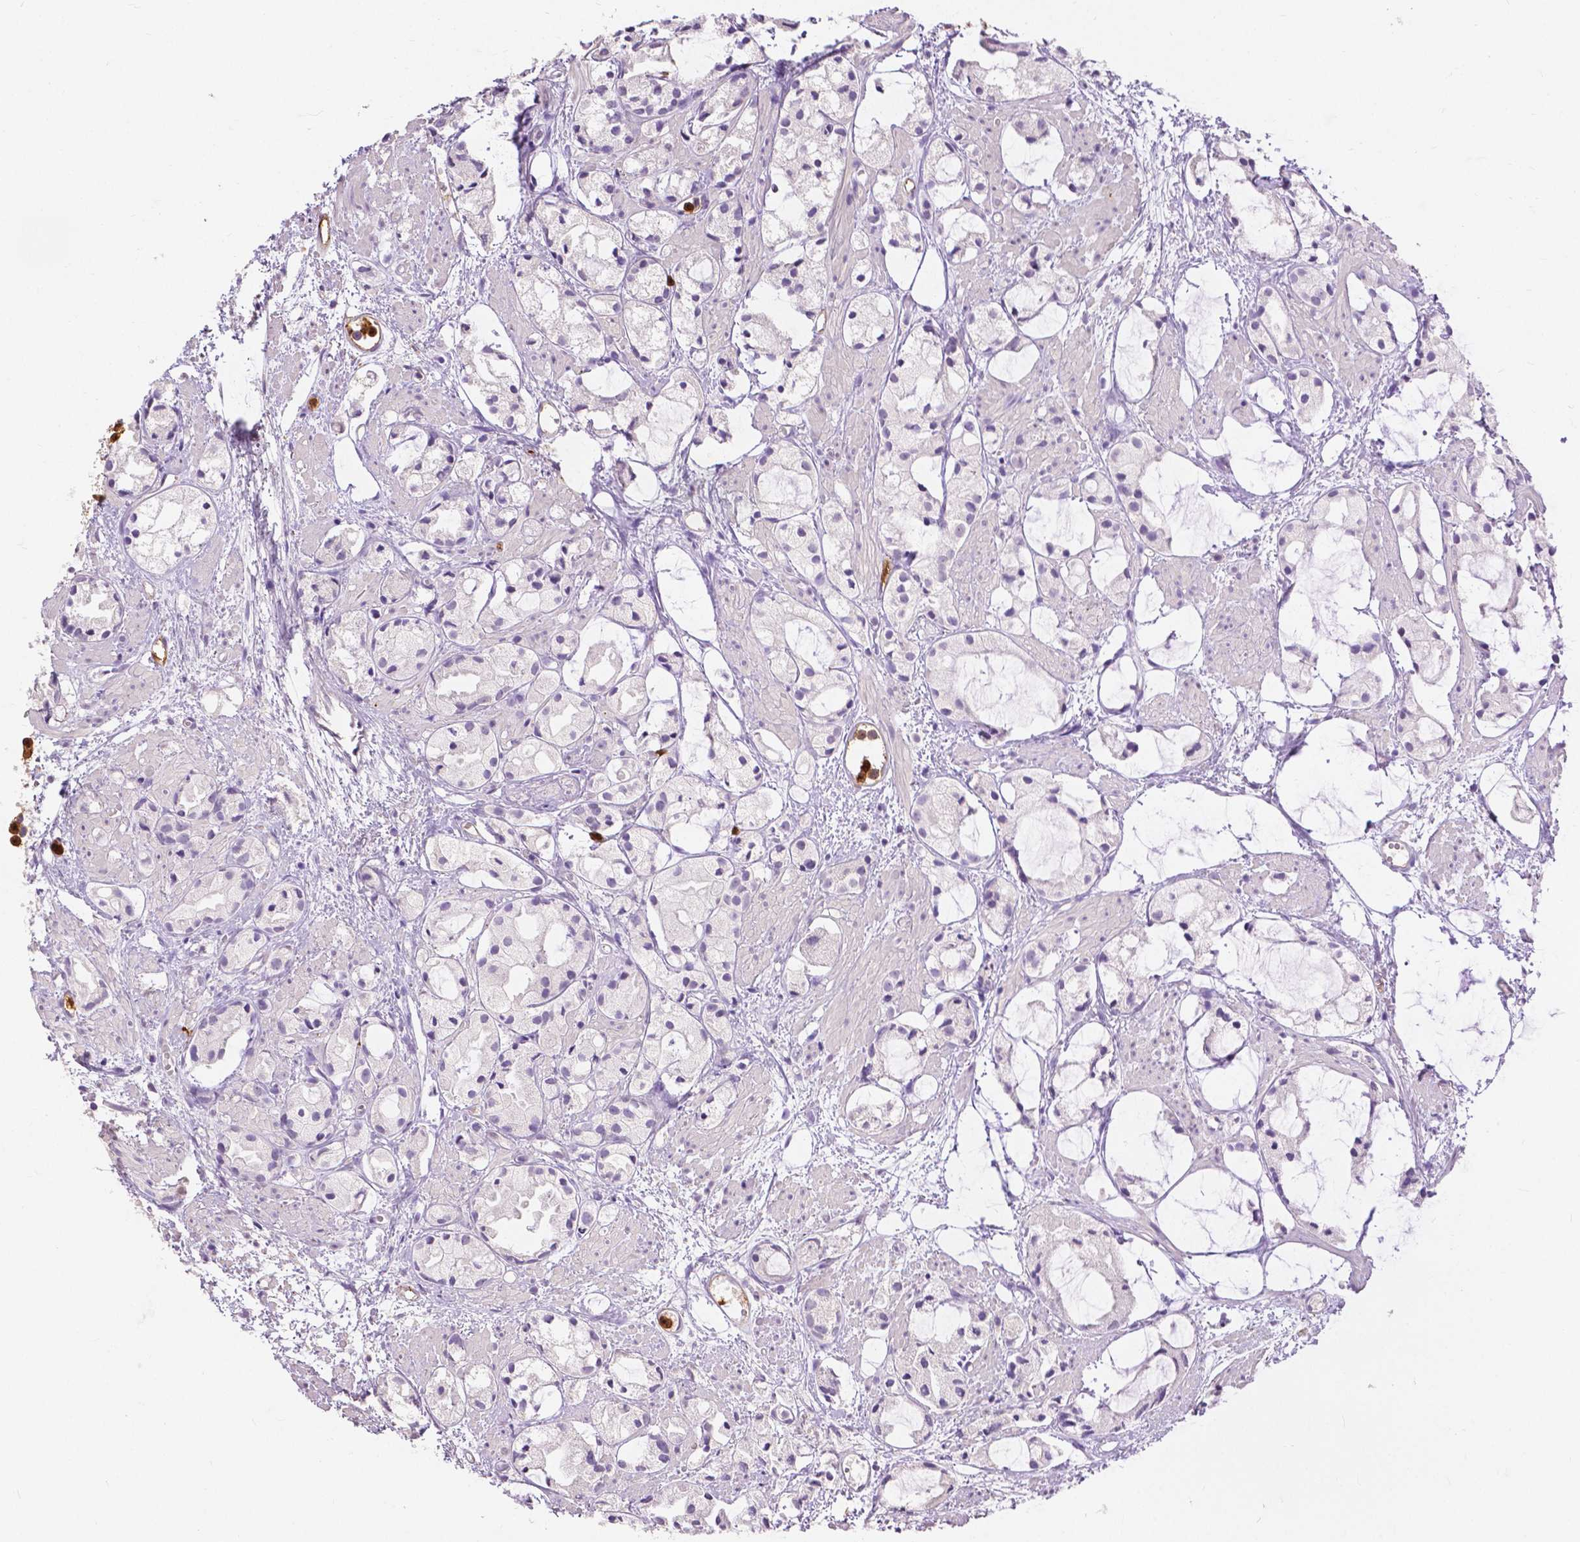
{"staining": {"intensity": "negative", "quantity": "none", "location": "none"}, "tissue": "prostate cancer", "cell_type": "Tumor cells", "image_type": "cancer", "snomed": [{"axis": "morphology", "description": "Adenocarcinoma, High grade"}, {"axis": "topography", "description": "Prostate"}], "caption": "The histopathology image reveals no staining of tumor cells in prostate cancer.", "gene": "CXCR2", "patient": {"sex": "male", "age": 85}}